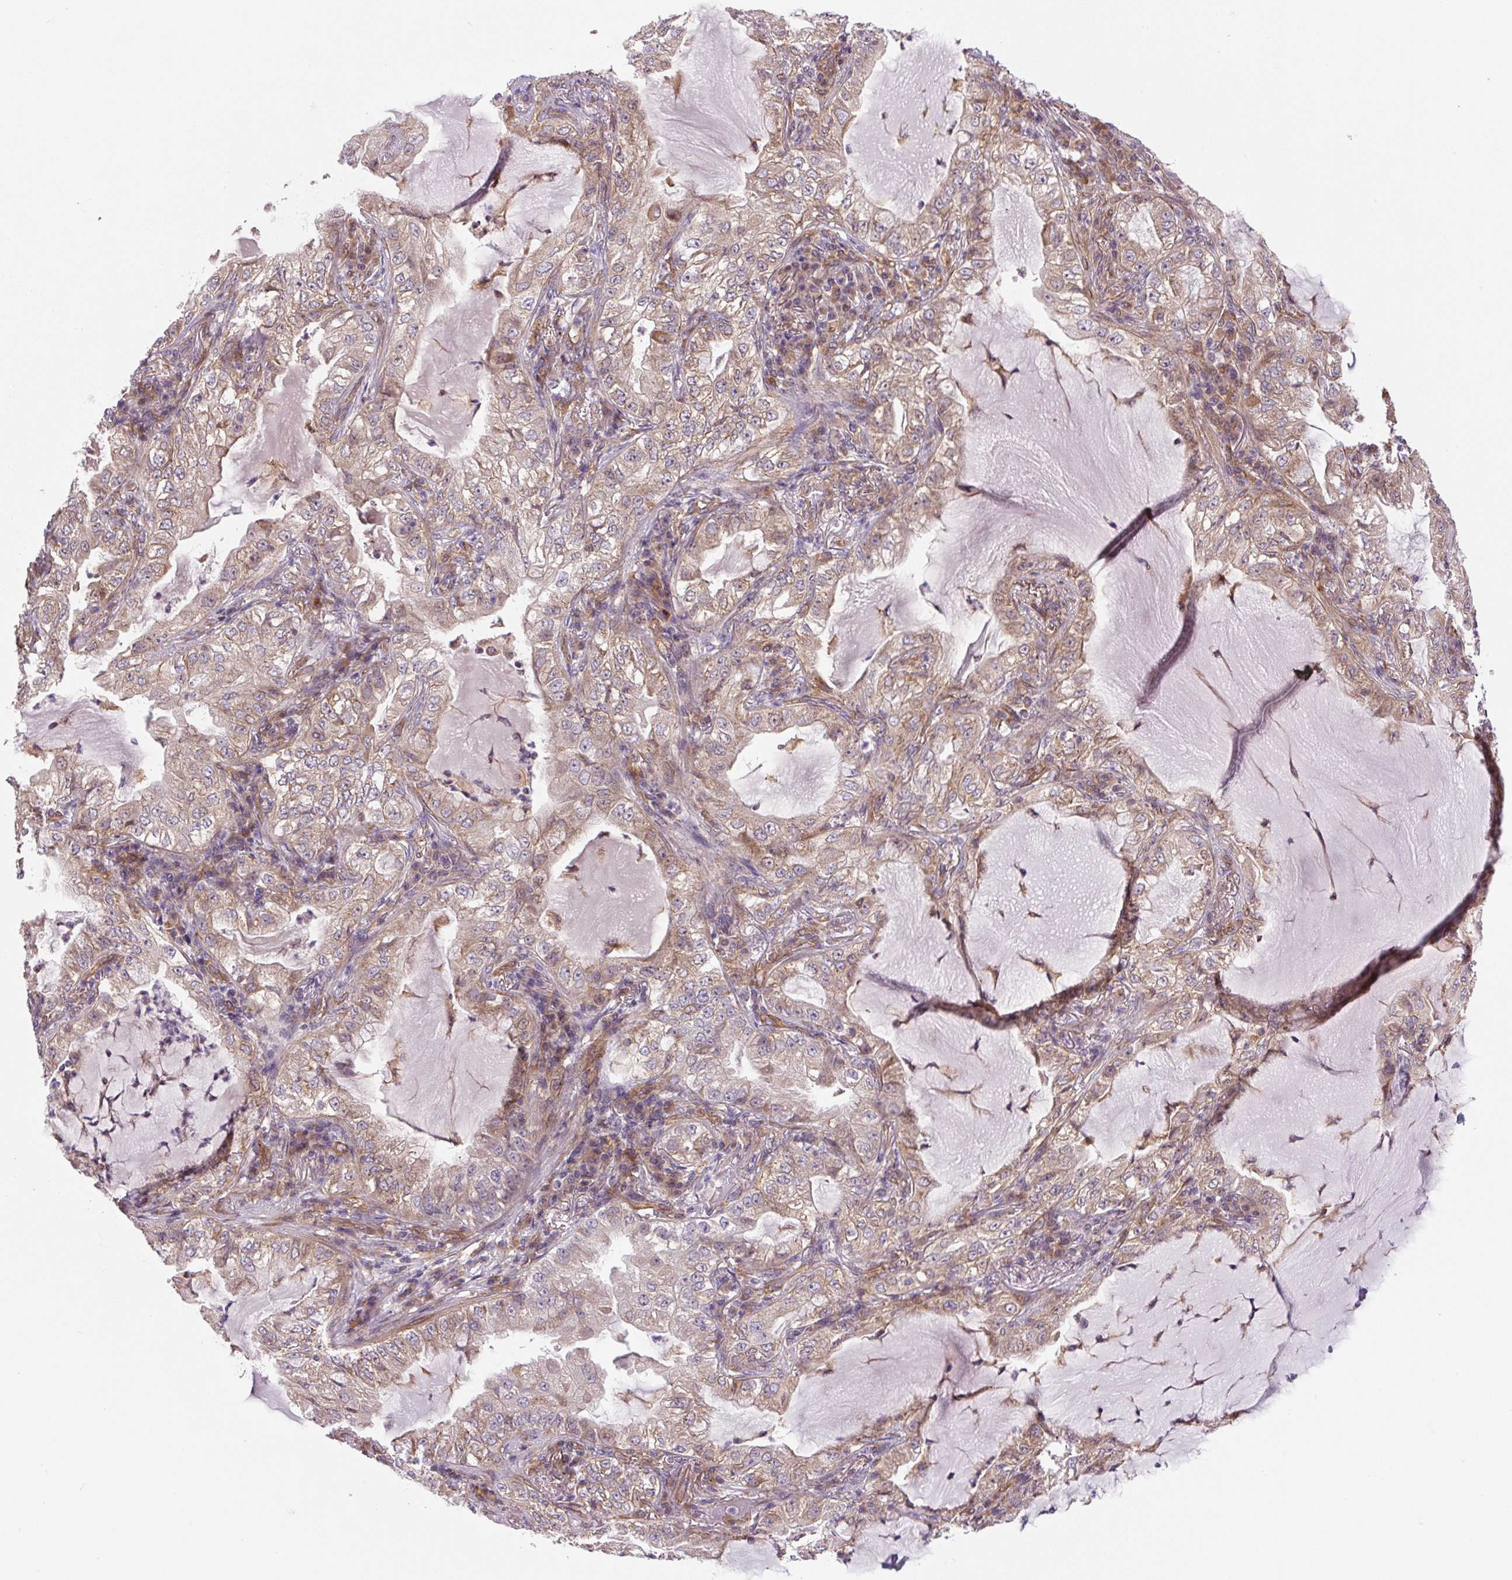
{"staining": {"intensity": "weak", "quantity": ">75%", "location": "cytoplasmic/membranous"}, "tissue": "lung cancer", "cell_type": "Tumor cells", "image_type": "cancer", "snomed": [{"axis": "morphology", "description": "Adenocarcinoma, NOS"}, {"axis": "topography", "description": "Lung"}], "caption": "Lung cancer stained with IHC exhibits weak cytoplasmic/membranous staining in about >75% of tumor cells. The staining was performed using DAB, with brown indicating positive protein expression. Nuclei are stained blue with hematoxylin.", "gene": "SEPTIN10", "patient": {"sex": "female", "age": 73}}